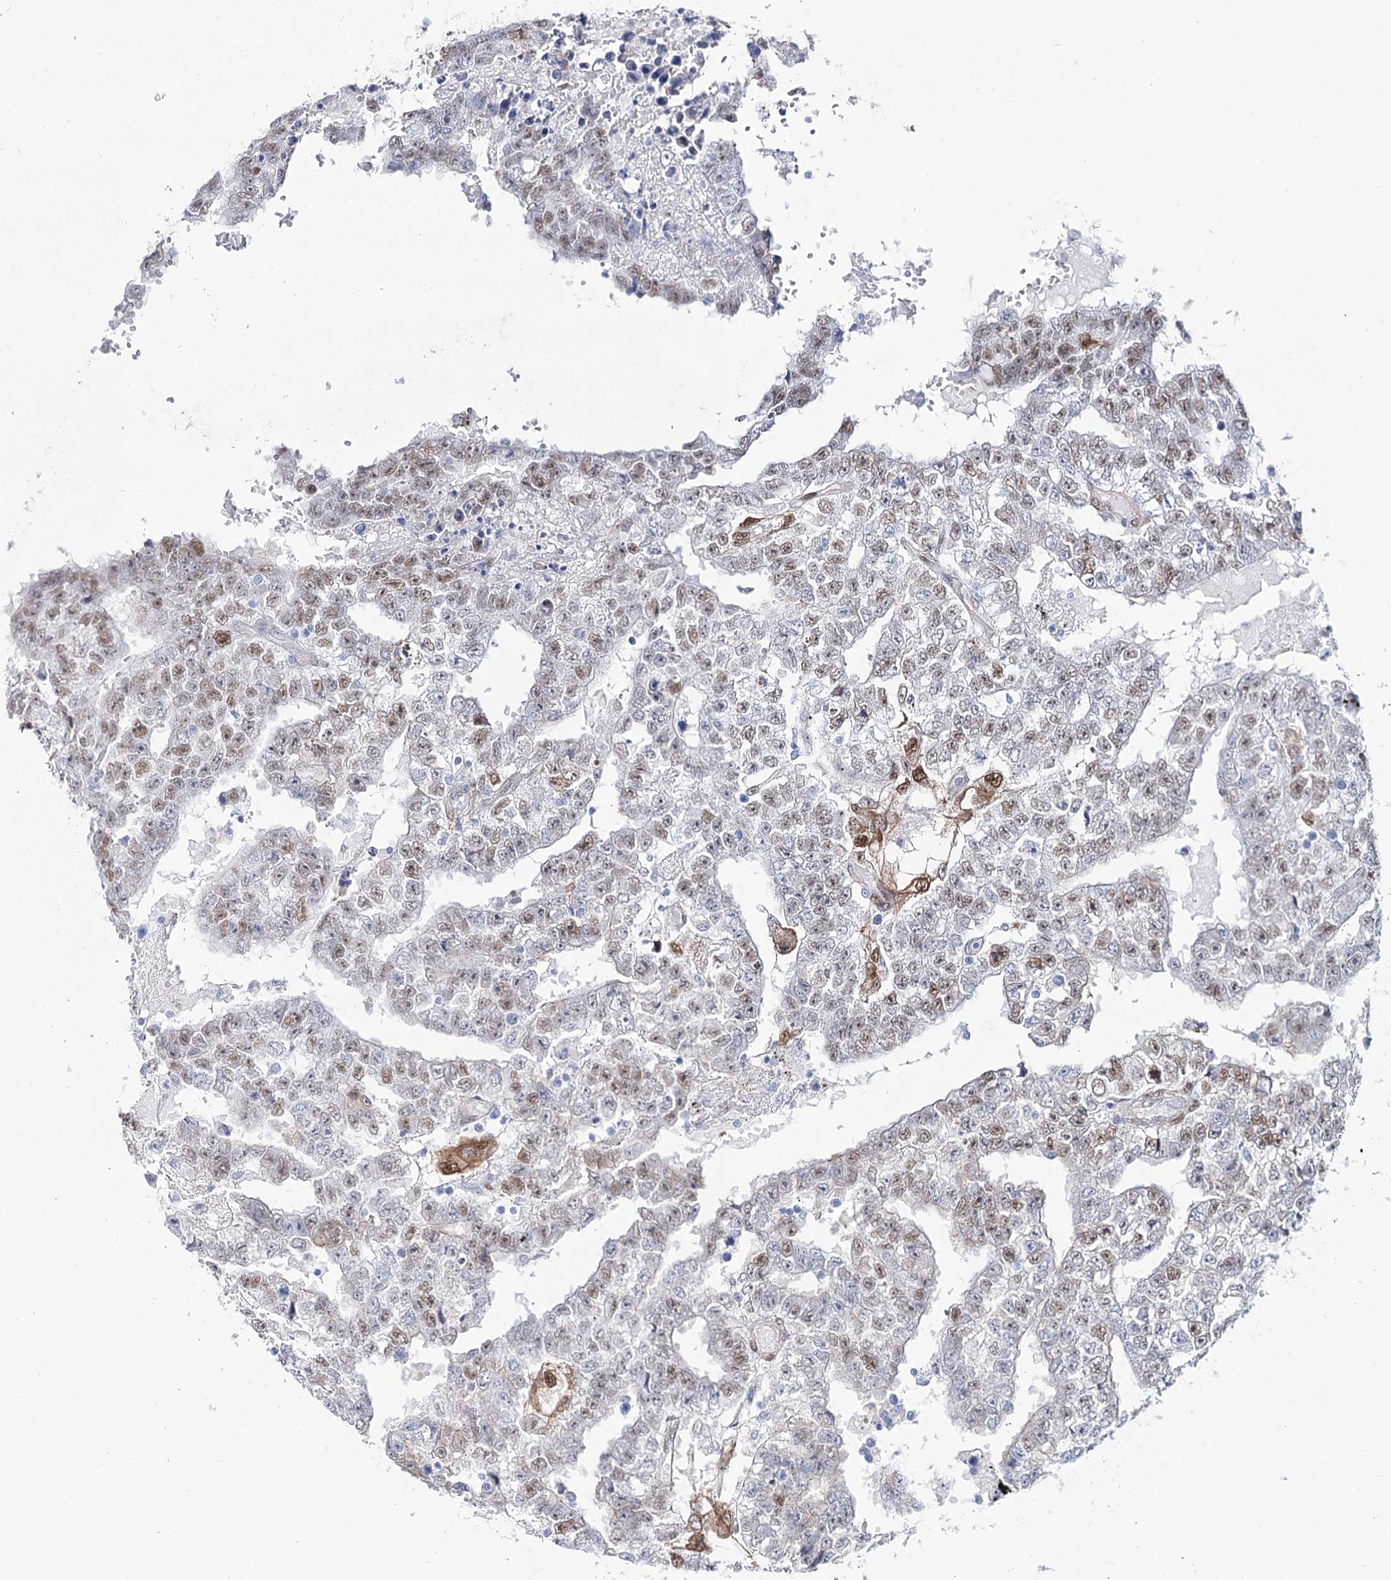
{"staining": {"intensity": "moderate", "quantity": "25%-75%", "location": "nuclear"}, "tissue": "testis cancer", "cell_type": "Tumor cells", "image_type": "cancer", "snomed": [{"axis": "morphology", "description": "Carcinoma, Embryonal, NOS"}, {"axis": "topography", "description": "Testis"}], "caption": "IHC micrograph of testis cancer (embryonal carcinoma) stained for a protein (brown), which displays medium levels of moderate nuclear positivity in approximately 25%-75% of tumor cells.", "gene": "UGDH", "patient": {"sex": "male", "age": 25}}